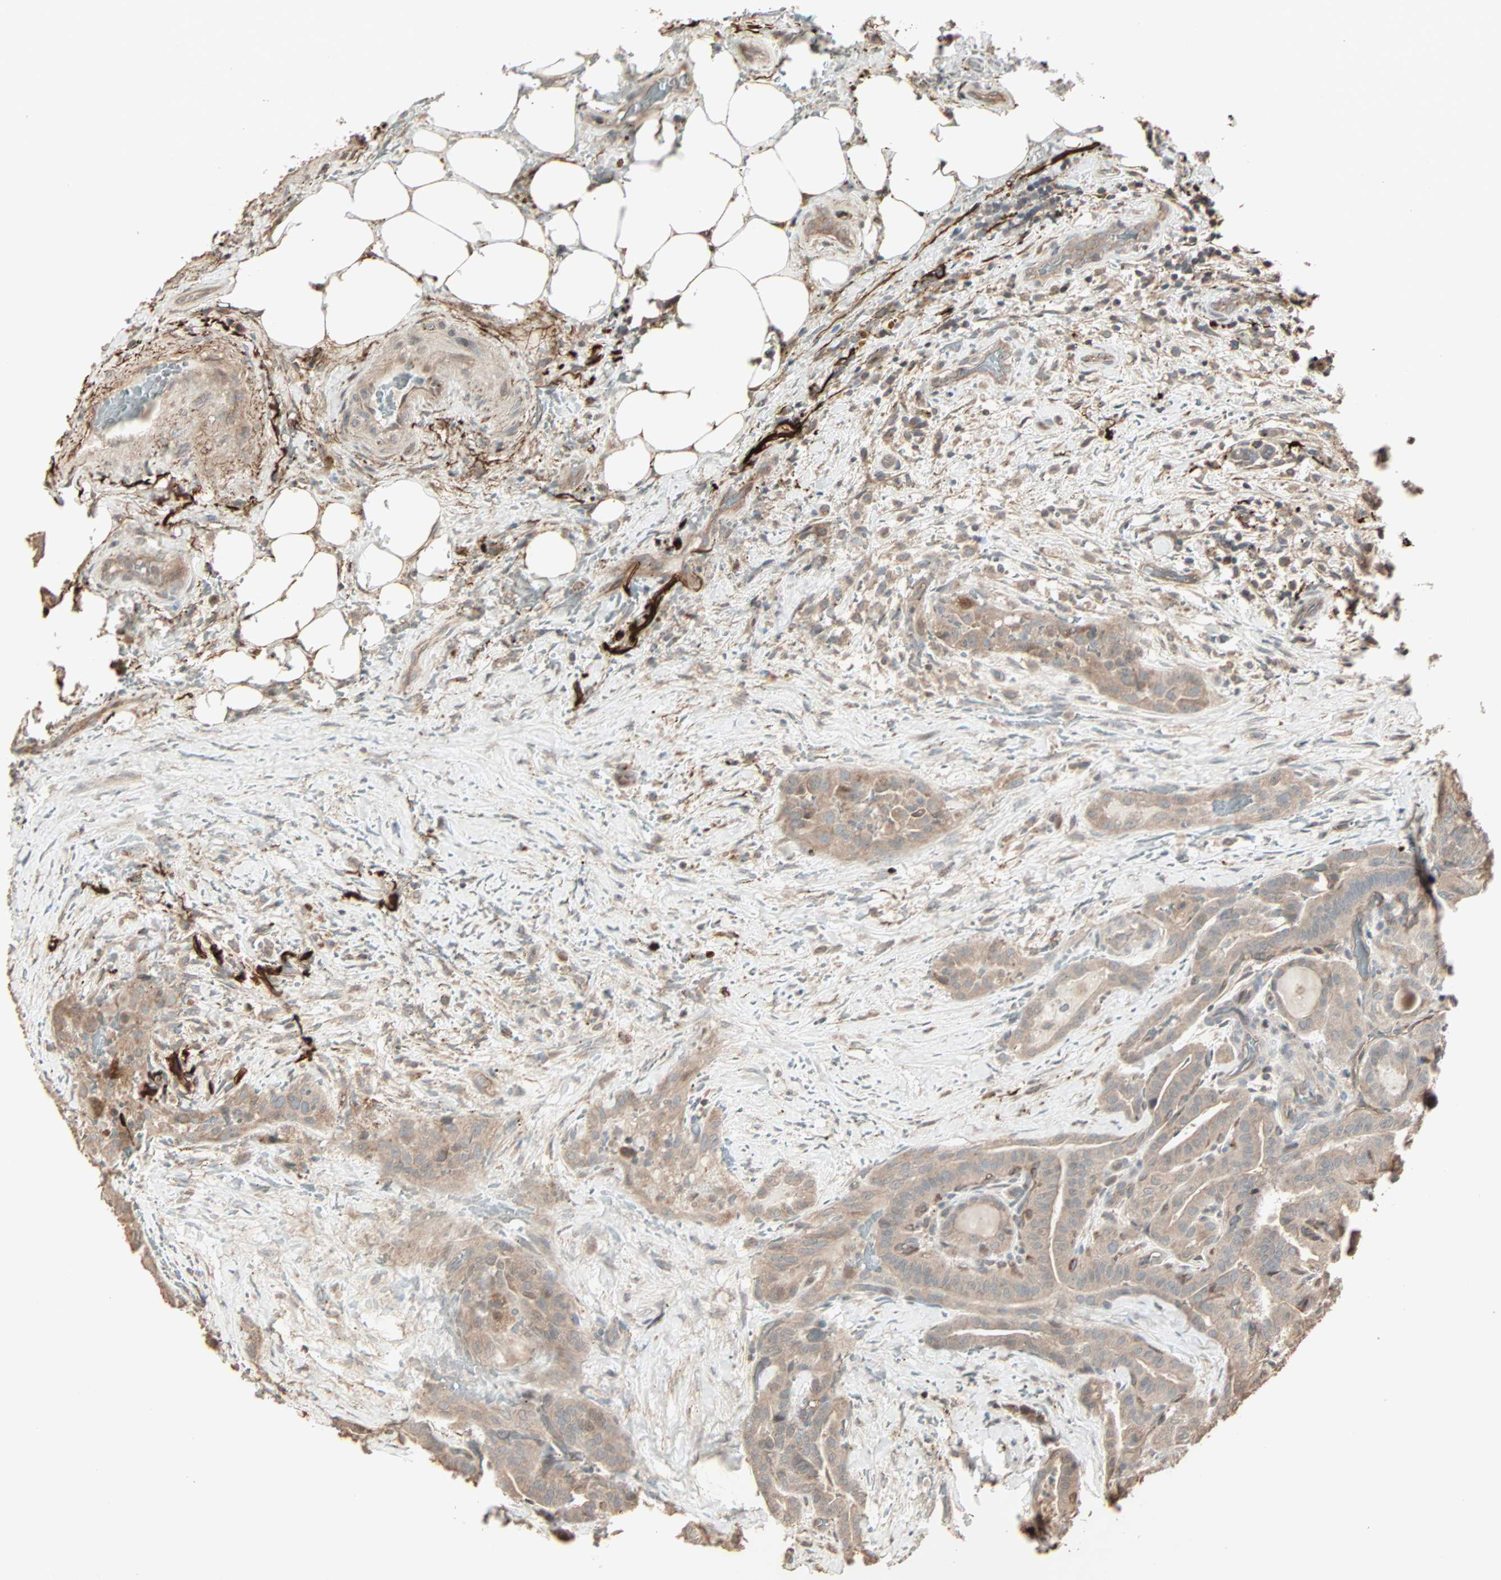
{"staining": {"intensity": "moderate", "quantity": ">75%", "location": "cytoplasmic/membranous"}, "tissue": "thyroid cancer", "cell_type": "Tumor cells", "image_type": "cancer", "snomed": [{"axis": "morphology", "description": "Papillary adenocarcinoma, NOS"}, {"axis": "topography", "description": "Thyroid gland"}], "caption": "High-power microscopy captured an immunohistochemistry (IHC) micrograph of papillary adenocarcinoma (thyroid), revealing moderate cytoplasmic/membranous expression in about >75% of tumor cells.", "gene": "CALCRL", "patient": {"sex": "male", "age": 77}}